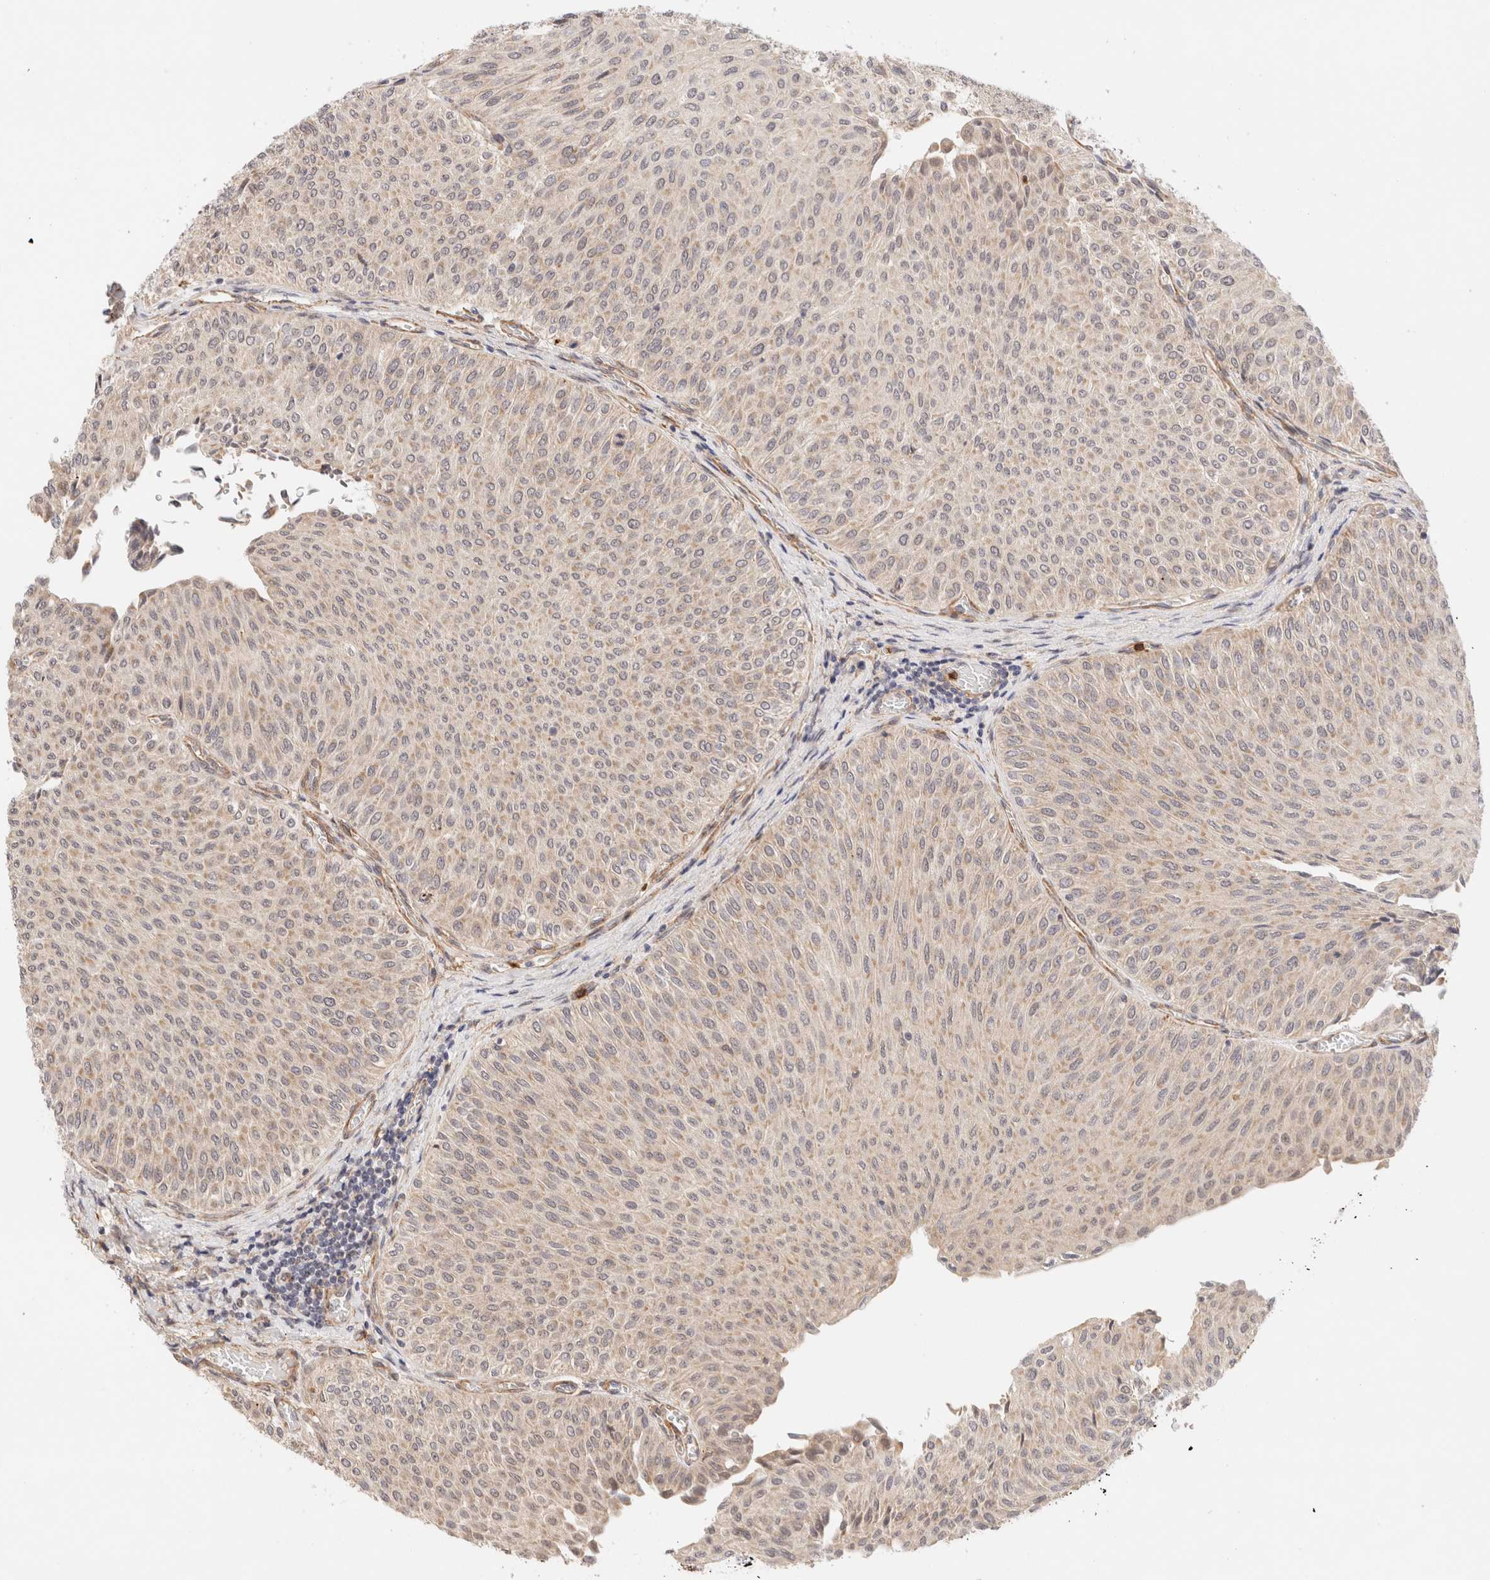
{"staining": {"intensity": "weak", "quantity": ">75%", "location": "cytoplasmic/membranous"}, "tissue": "urothelial cancer", "cell_type": "Tumor cells", "image_type": "cancer", "snomed": [{"axis": "morphology", "description": "Urothelial carcinoma, Low grade"}, {"axis": "topography", "description": "Urinary bladder"}], "caption": "Immunohistochemical staining of urothelial carcinoma (low-grade) exhibits weak cytoplasmic/membranous protein positivity in about >75% of tumor cells.", "gene": "BRPF3", "patient": {"sex": "male", "age": 78}}